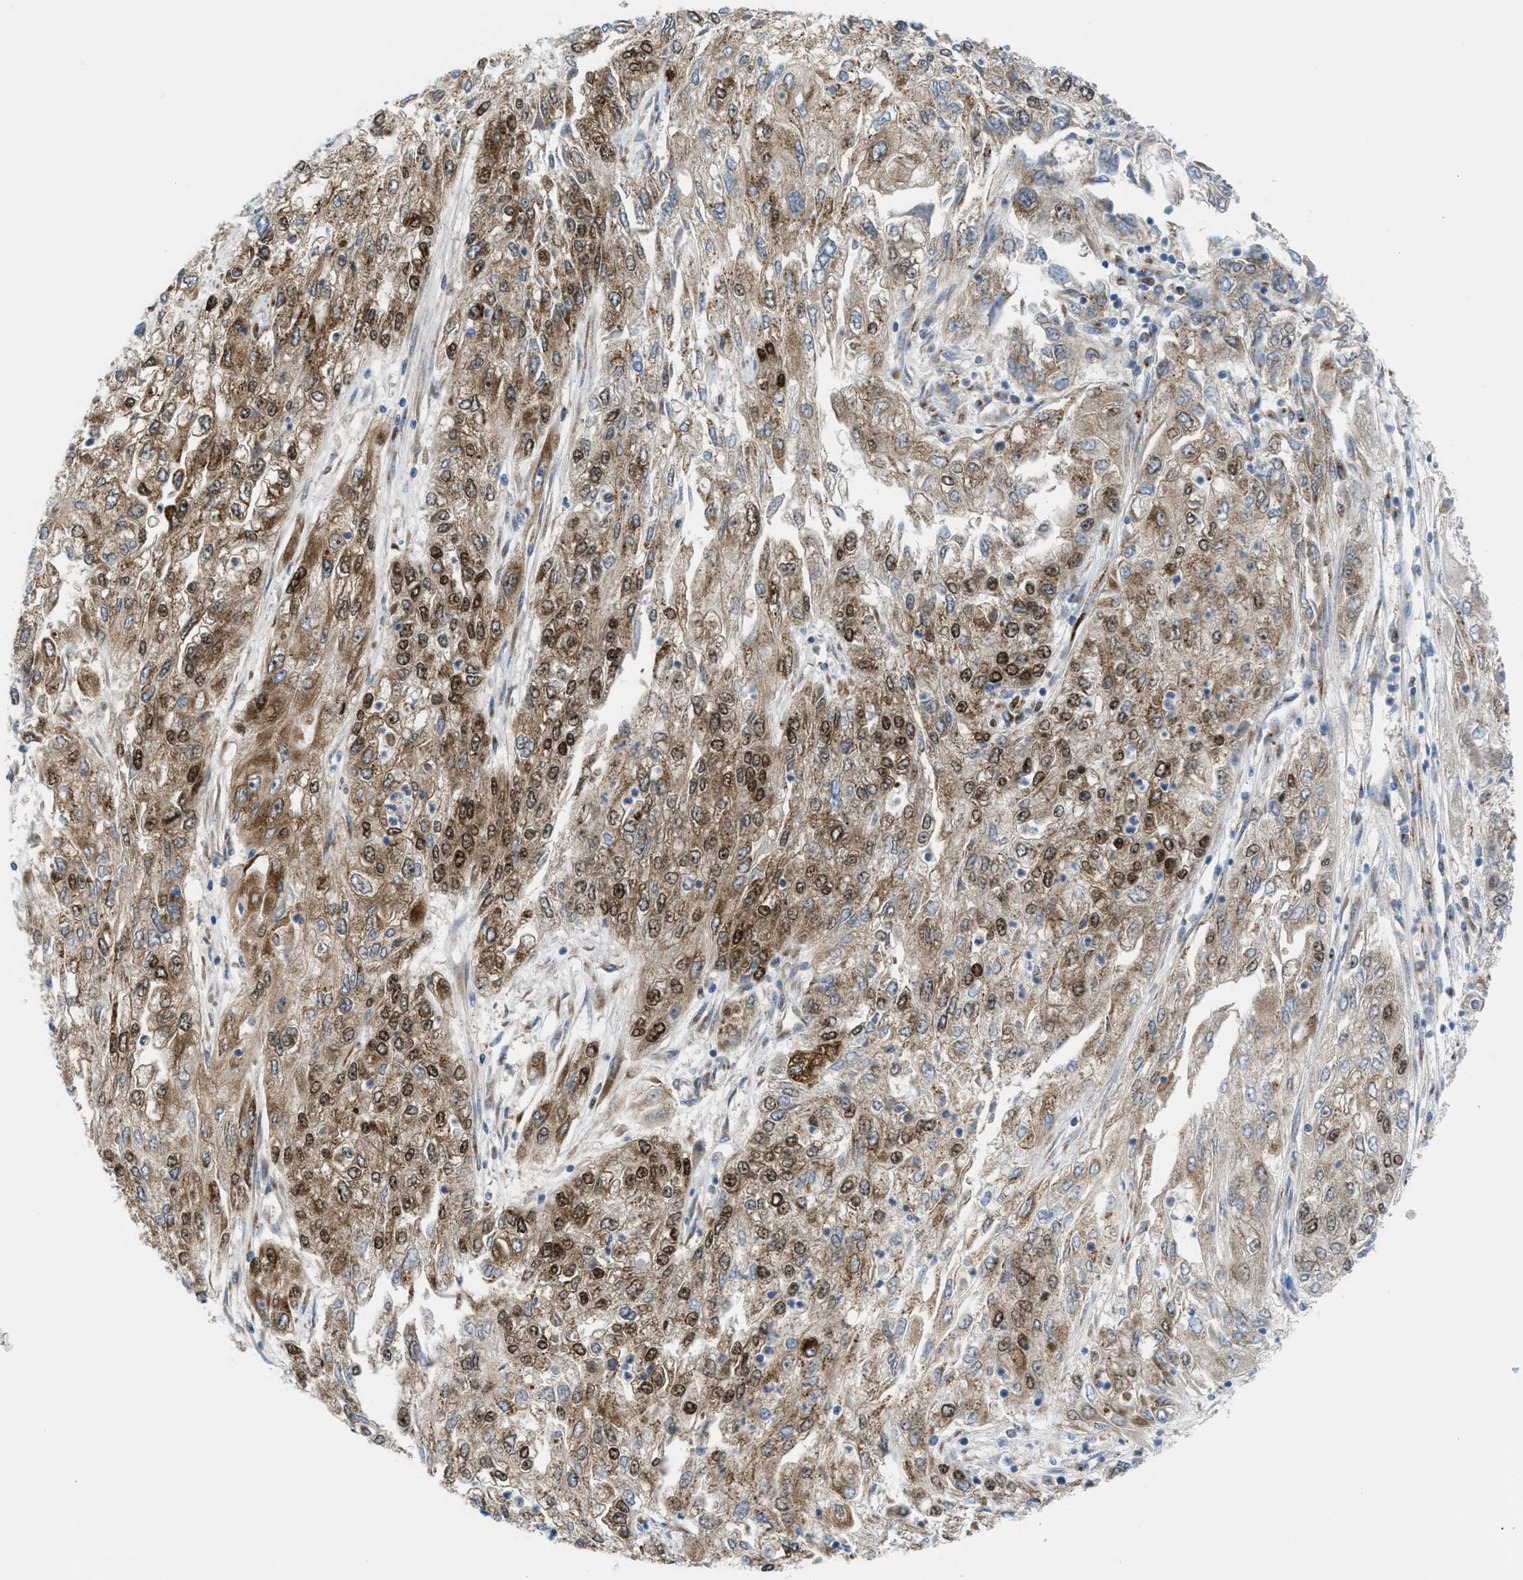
{"staining": {"intensity": "moderate", "quantity": ">75%", "location": "cytoplasmic/membranous"}, "tissue": "endometrial cancer", "cell_type": "Tumor cells", "image_type": "cancer", "snomed": [{"axis": "morphology", "description": "Adenocarcinoma, NOS"}, {"axis": "topography", "description": "Endometrium"}], "caption": "Endometrial adenocarcinoma stained with a protein marker demonstrates moderate staining in tumor cells.", "gene": "SLC38A10", "patient": {"sex": "female", "age": 49}}